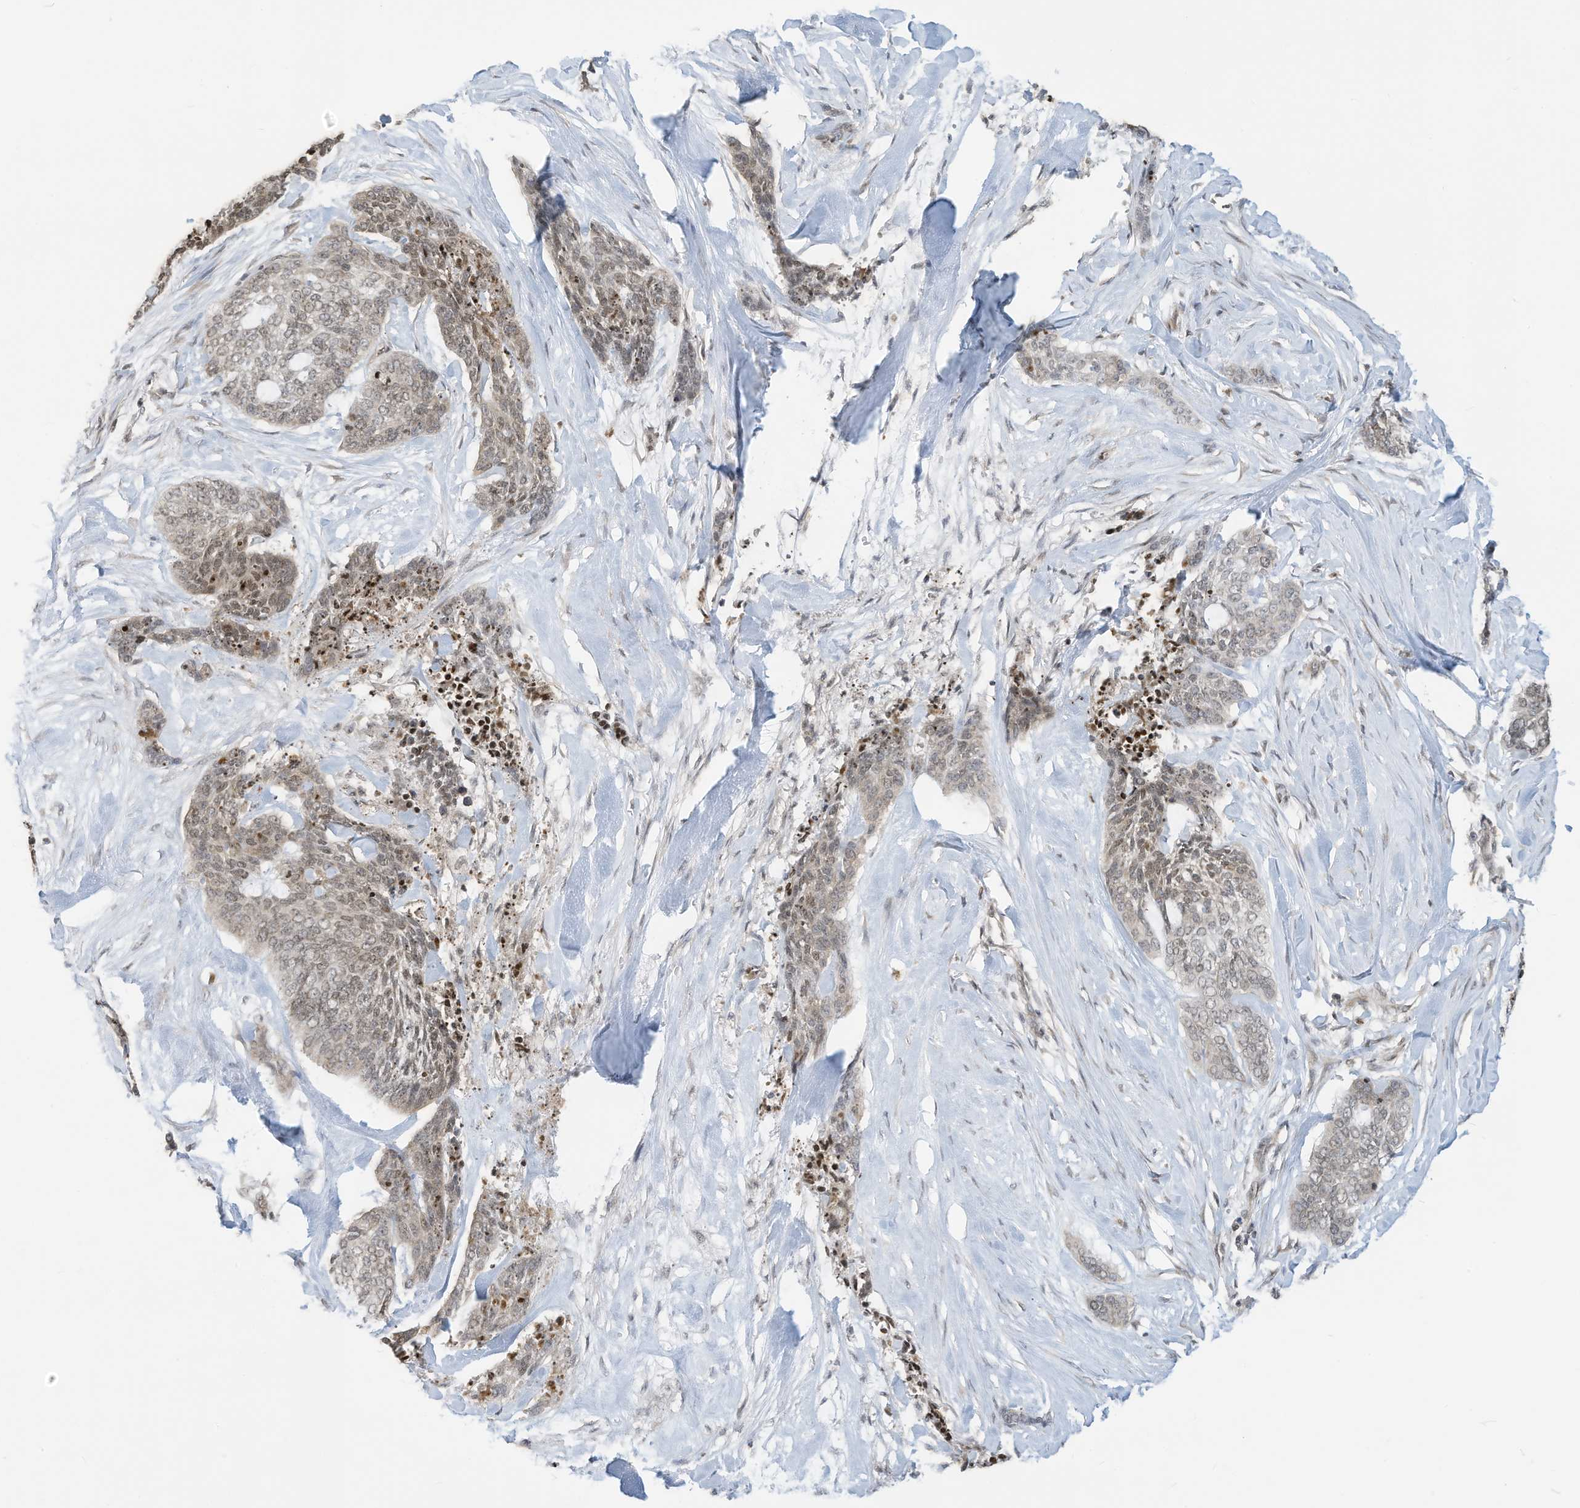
{"staining": {"intensity": "weak", "quantity": "<25%", "location": "nuclear"}, "tissue": "skin cancer", "cell_type": "Tumor cells", "image_type": "cancer", "snomed": [{"axis": "morphology", "description": "Basal cell carcinoma"}, {"axis": "topography", "description": "Skin"}], "caption": "A high-resolution micrograph shows immunohistochemistry (IHC) staining of basal cell carcinoma (skin), which exhibits no significant staining in tumor cells.", "gene": "ADI1", "patient": {"sex": "female", "age": 64}}